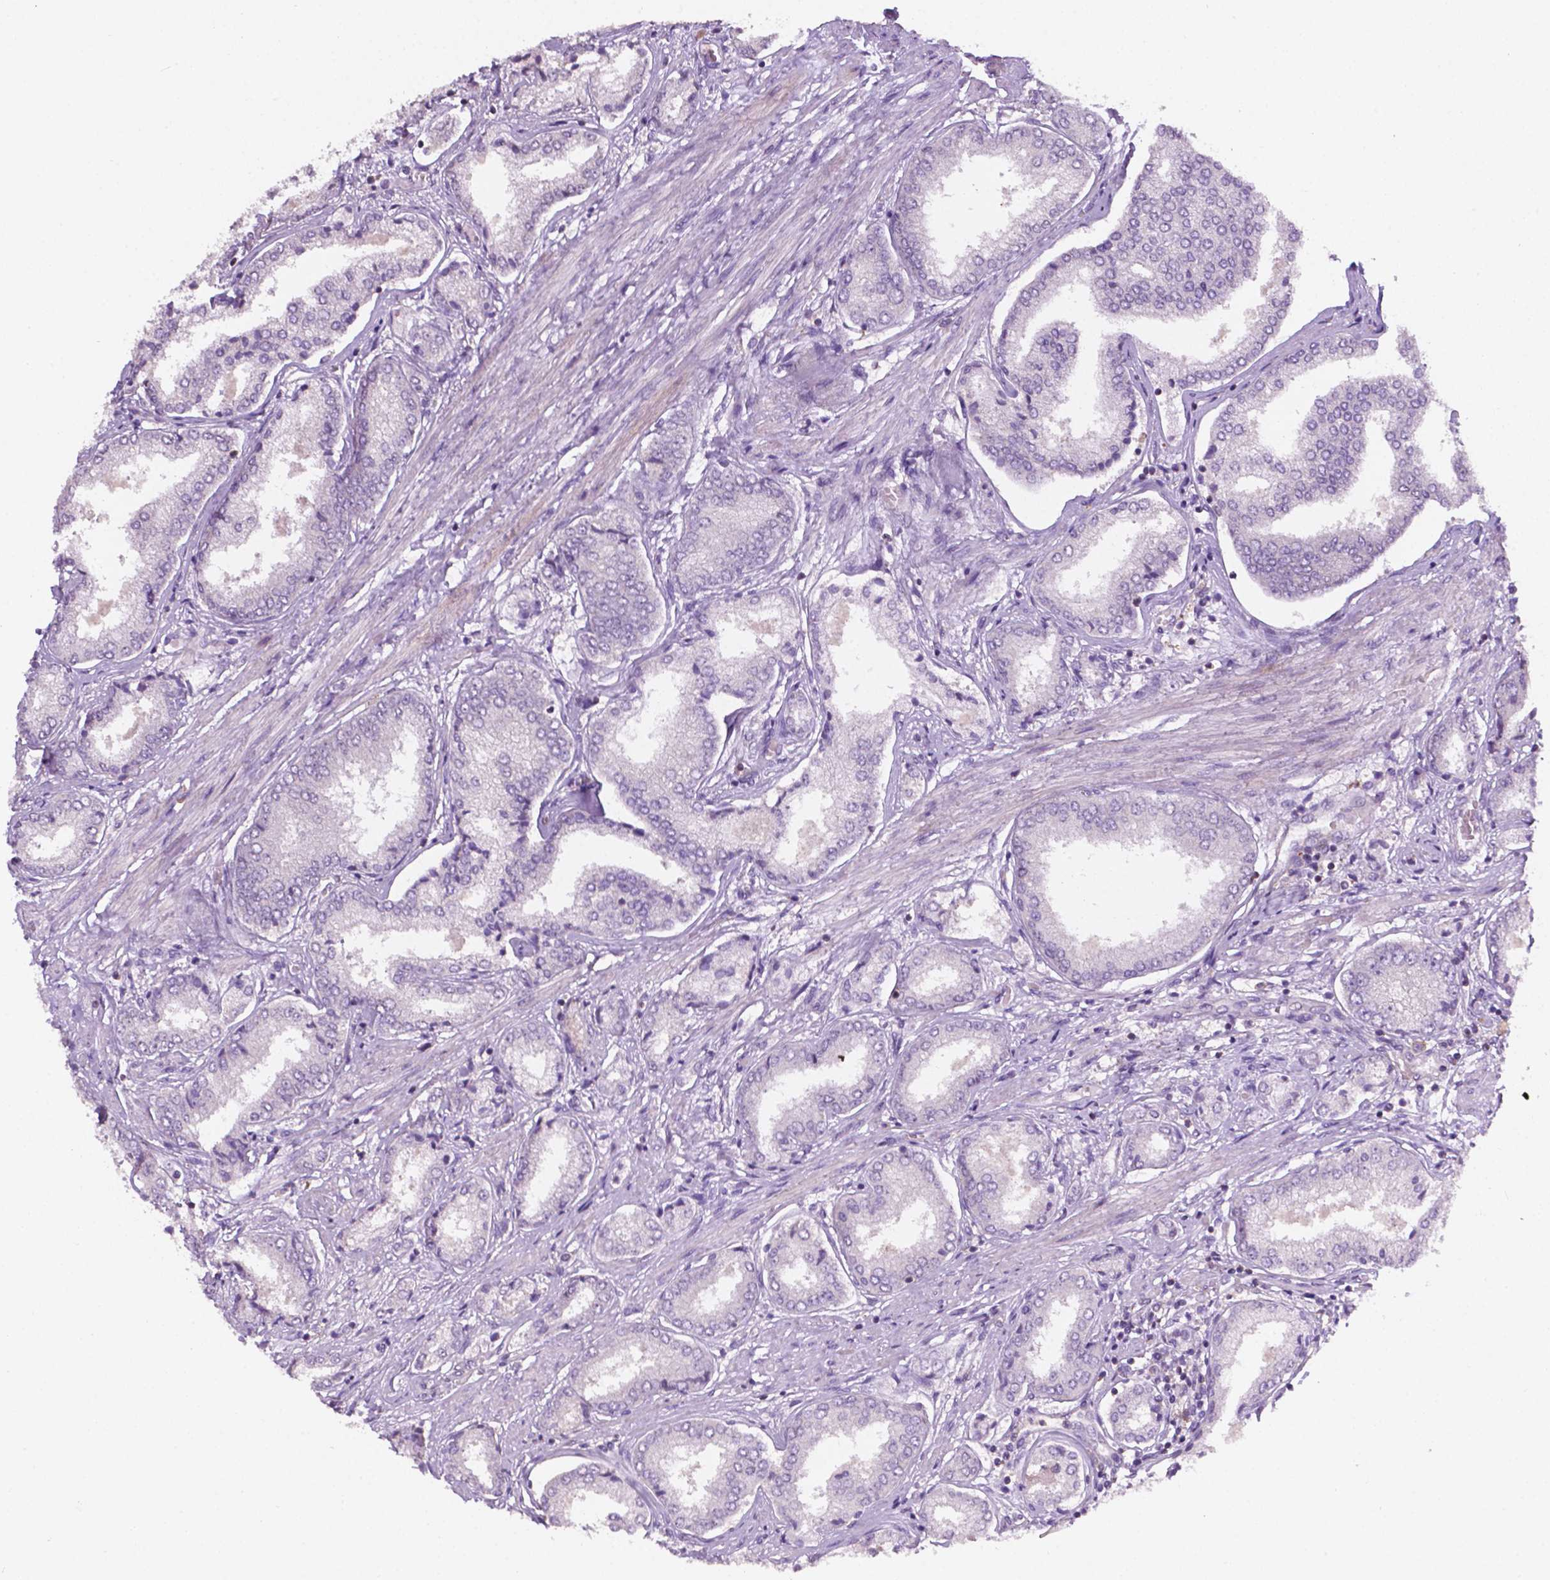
{"staining": {"intensity": "negative", "quantity": "none", "location": "none"}, "tissue": "prostate cancer", "cell_type": "Tumor cells", "image_type": "cancer", "snomed": [{"axis": "morphology", "description": "Adenocarcinoma, NOS"}, {"axis": "topography", "description": "Prostate"}], "caption": "Protein analysis of prostate cancer (adenocarcinoma) displays no significant positivity in tumor cells.", "gene": "EGFR", "patient": {"sex": "male", "age": 63}}